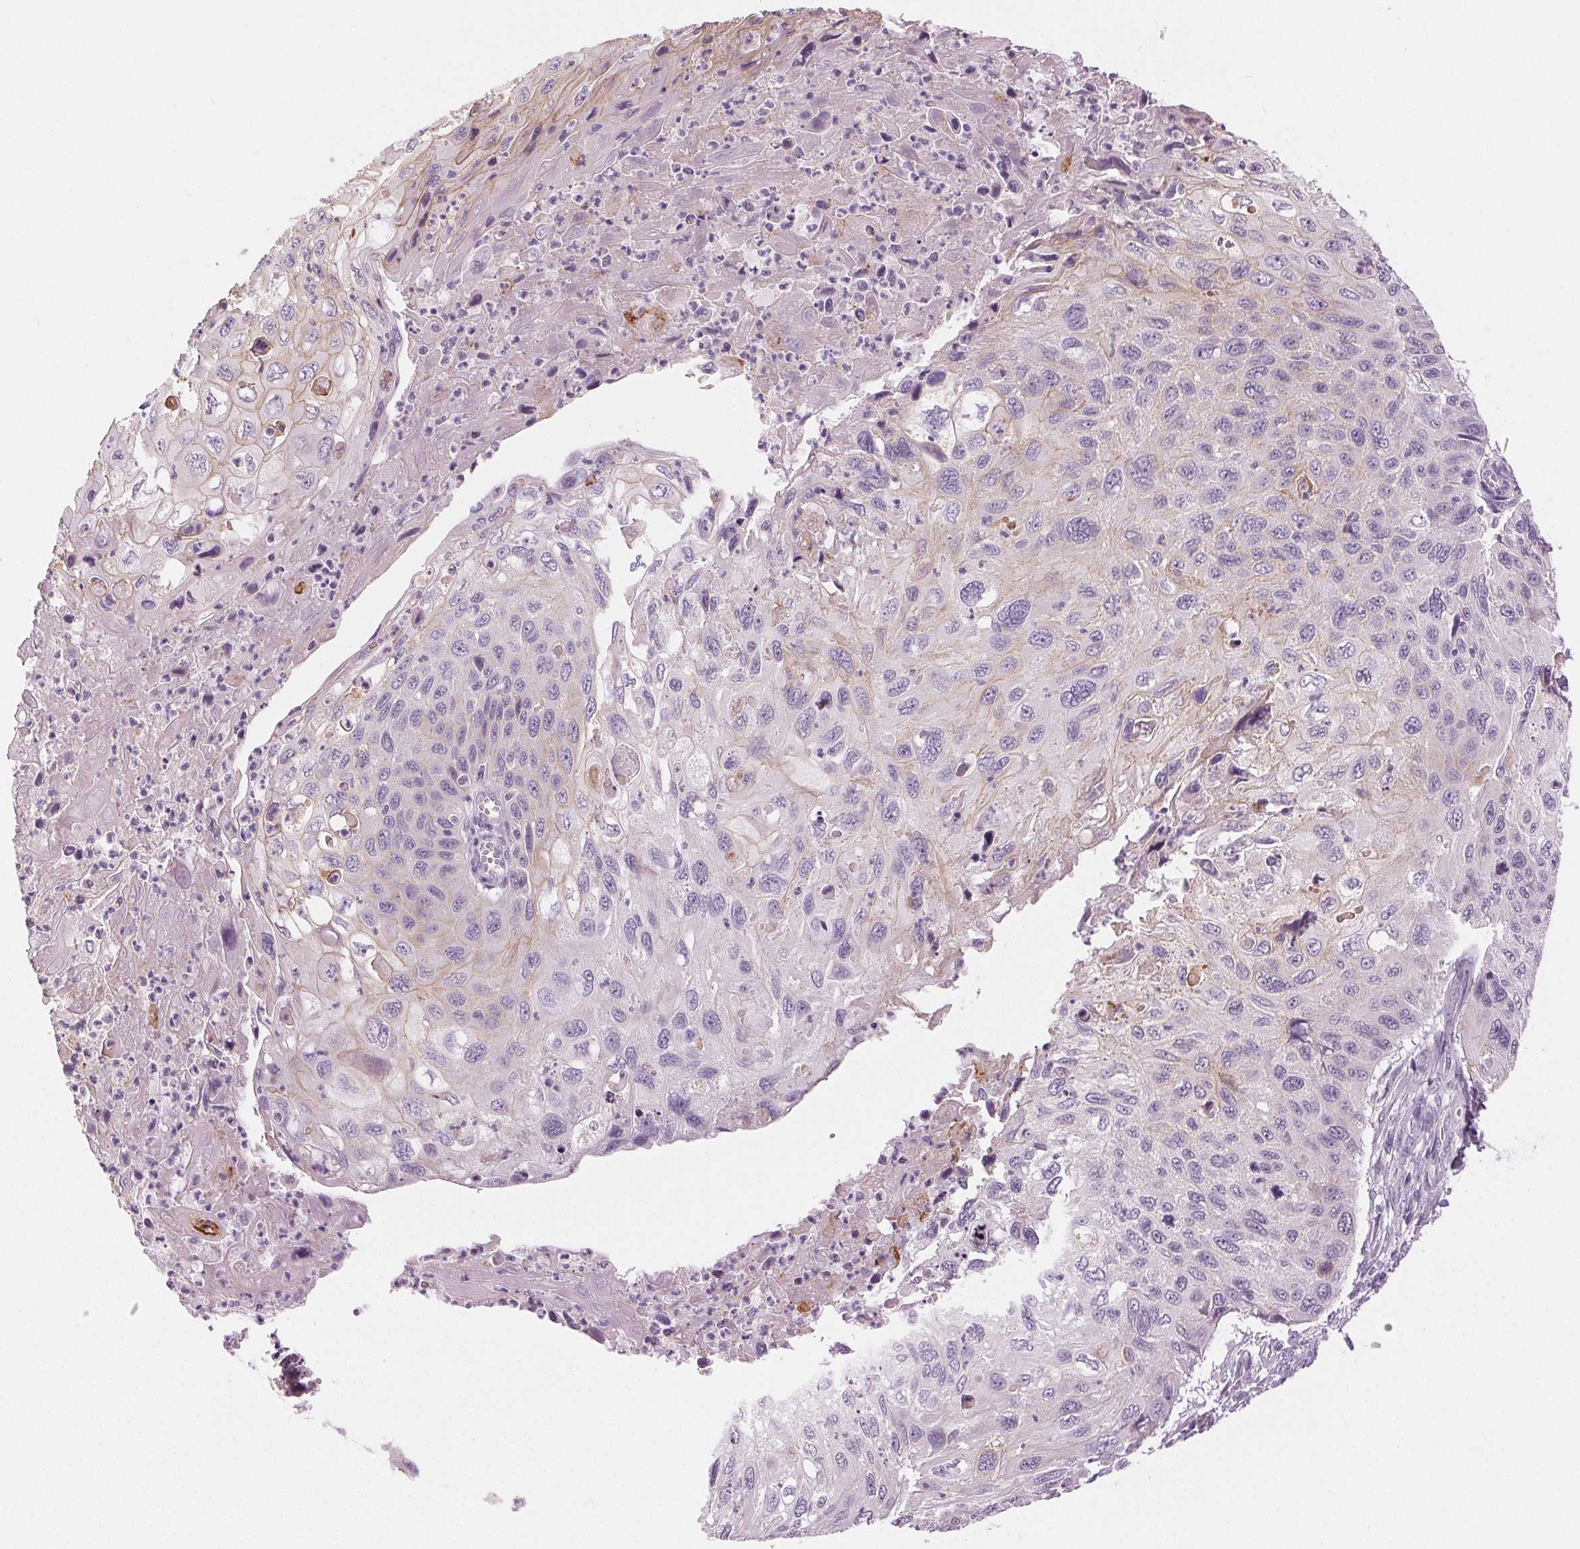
{"staining": {"intensity": "weak", "quantity": "<25%", "location": "cytoplasmic/membranous"}, "tissue": "cervical cancer", "cell_type": "Tumor cells", "image_type": "cancer", "snomed": [{"axis": "morphology", "description": "Squamous cell carcinoma, NOS"}, {"axis": "topography", "description": "Cervix"}], "caption": "IHC of squamous cell carcinoma (cervical) reveals no expression in tumor cells. The staining was performed using DAB (3,3'-diaminobenzidine) to visualize the protein expression in brown, while the nuclei were stained in blue with hematoxylin (Magnification: 20x).", "gene": "DSG3", "patient": {"sex": "female", "age": 70}}